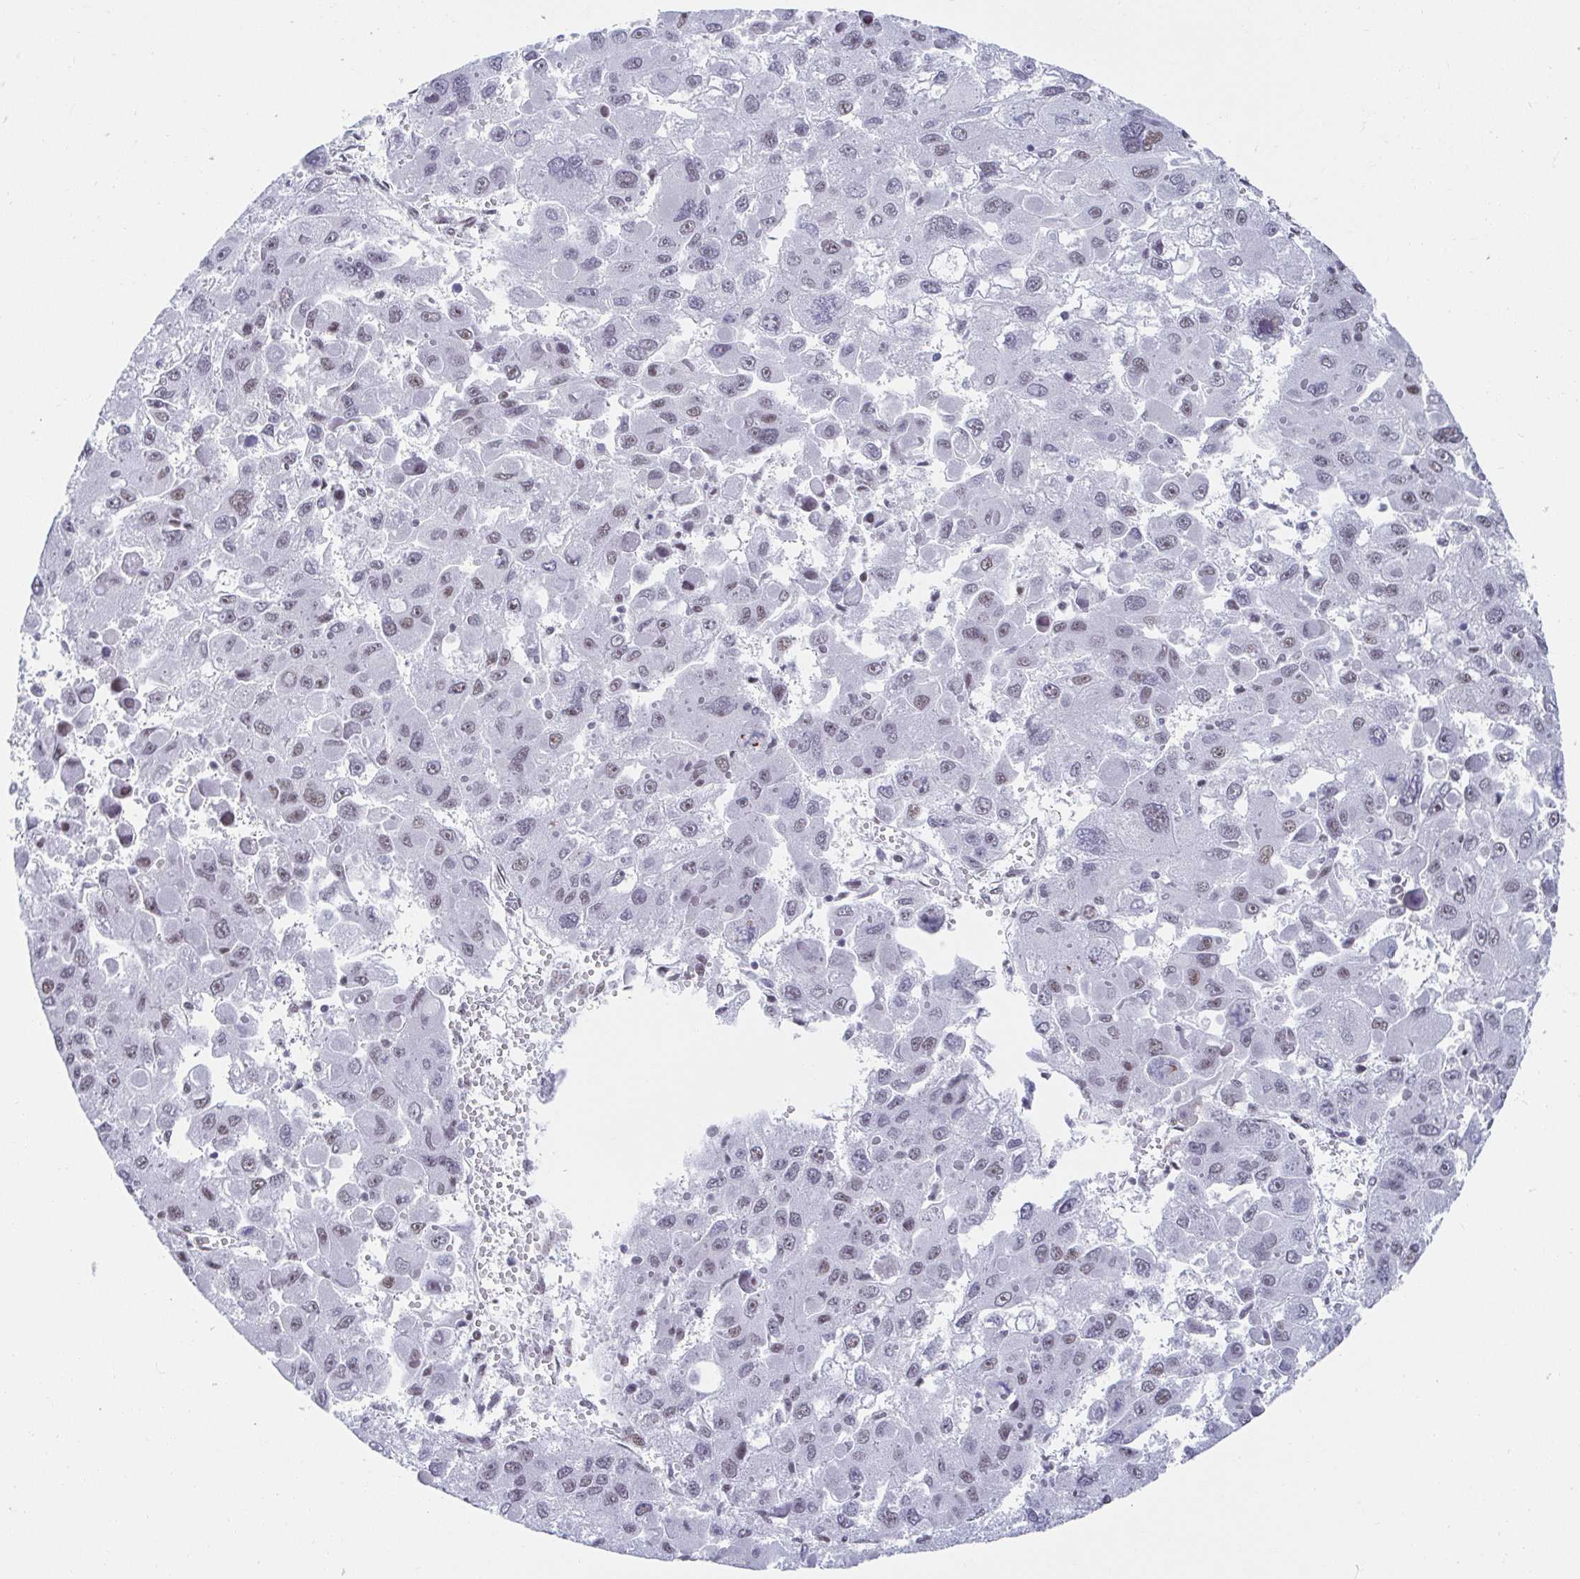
{"staining": {"intensity": "weak", "quantity": "25%-75%", "location": "nuclear"}, "tissue": "liver cancer", "cell_type": "Tumor cells", "image_type": "cancer", "snomed": [{"axis": "morphology", "description": "Carcinoma, Hepatocellular, NOS"}, {"axis": "topography", "description": "Liver"}], "caption": "High-power microscopy captured an IHC micrograph of hepatocellular carcinoma (liver), revealing weak nuclear expression in about 25%-75% of tumor cells.", "gene": "SLC7A10", "patient": {"sex": "female", "age": 41}}